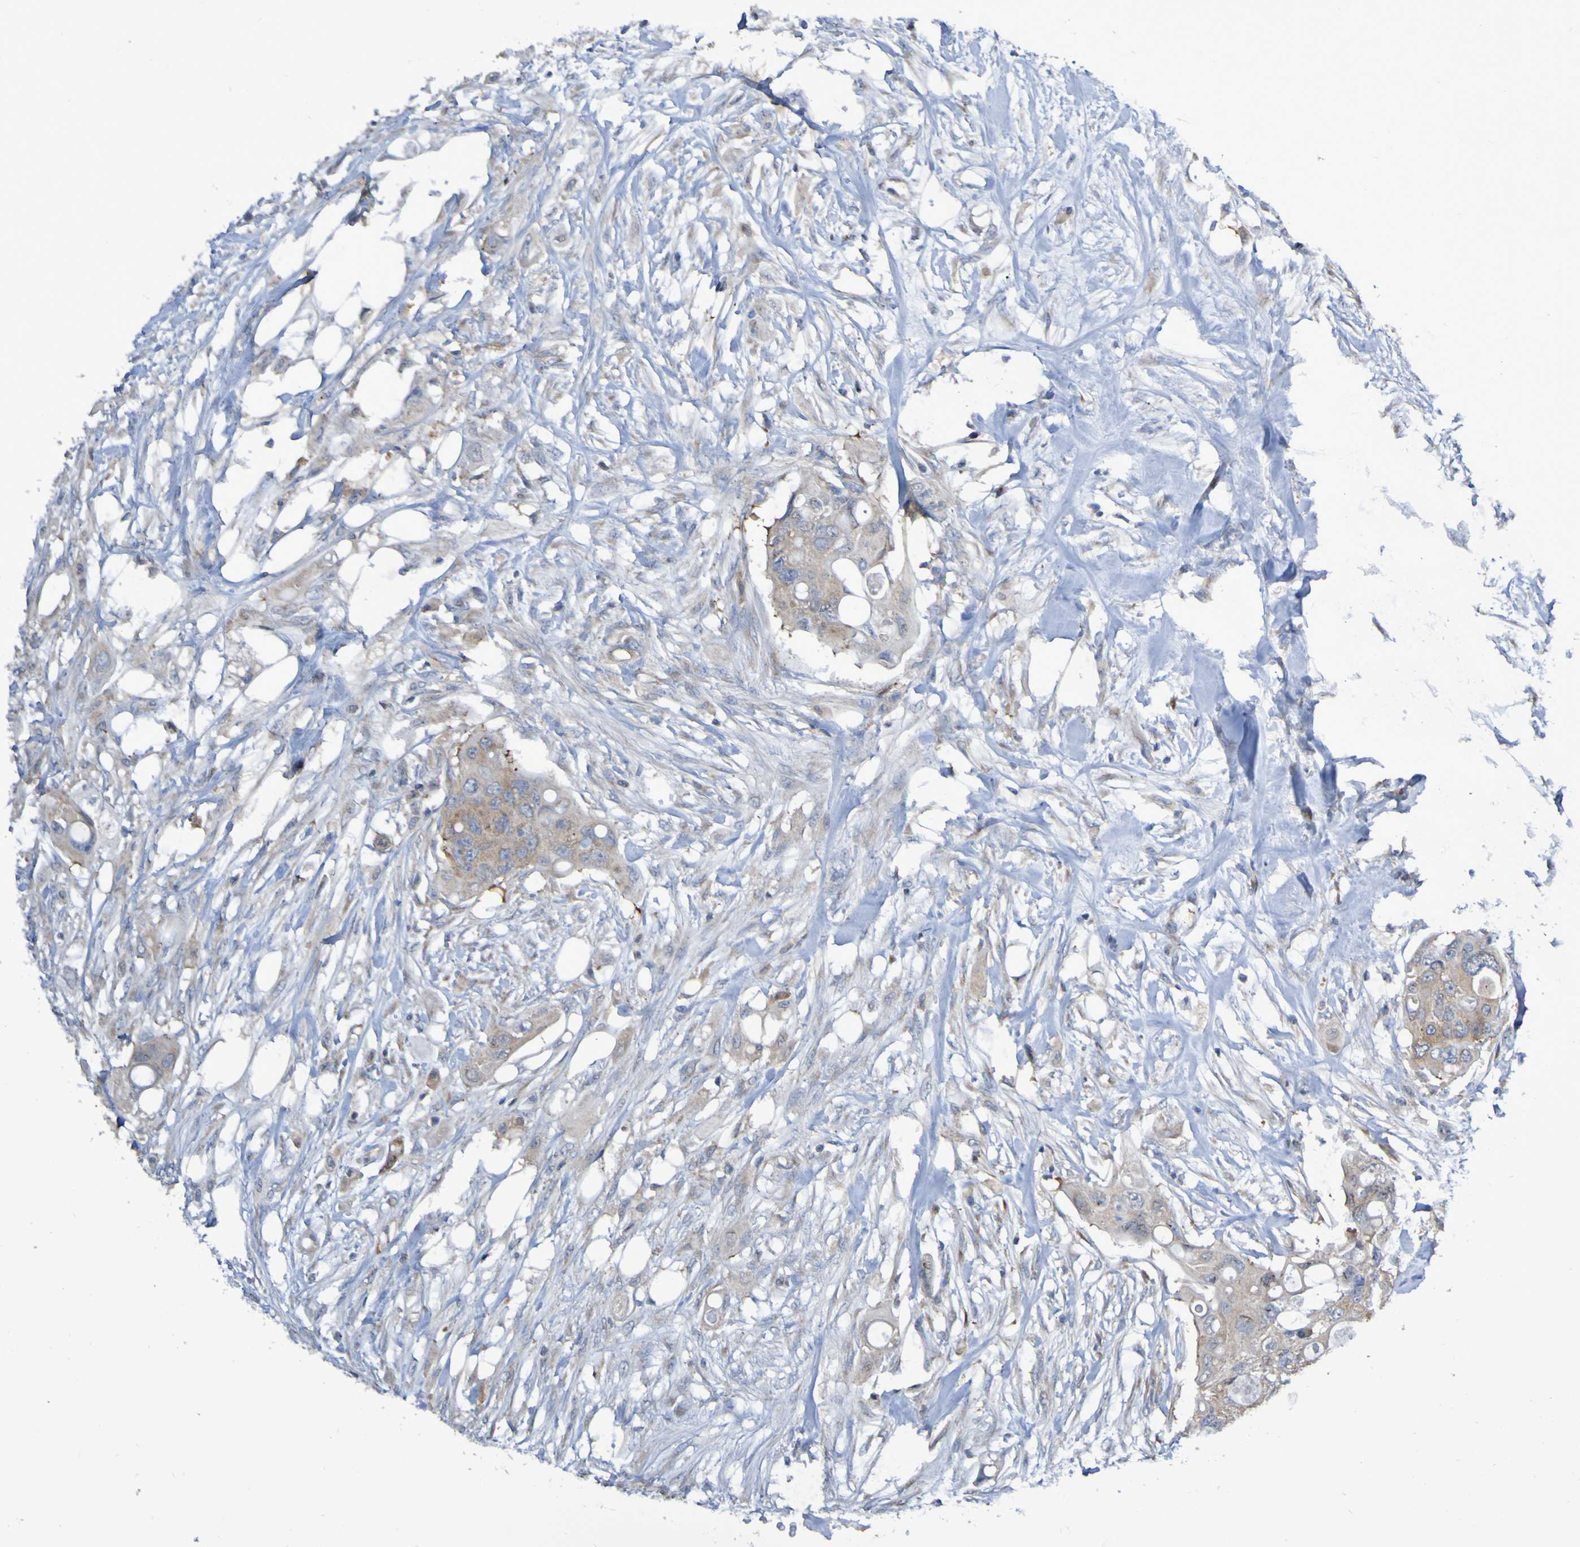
{"staining": {"intensity": "moderate", "quantity": ">75%", "location": "cytoplasmic/membranous"}, "tissue": "colorectal cancer", "cell_type": "Tumor cells", "image_type": "cancer", "snomed": [{"axis": "morphology", "description": "Adenocarcinoma, NOS"}, {"axis": "topography", "description": "Colon"}], "caption": "Protein analysis of colorectal cancer tissue exhibits moderate cytoplasmic/membranous expression in approximately >75% of tumor cells.", "gene": "LMBRD2", "patient": {"sex": "female", "age": 57}}